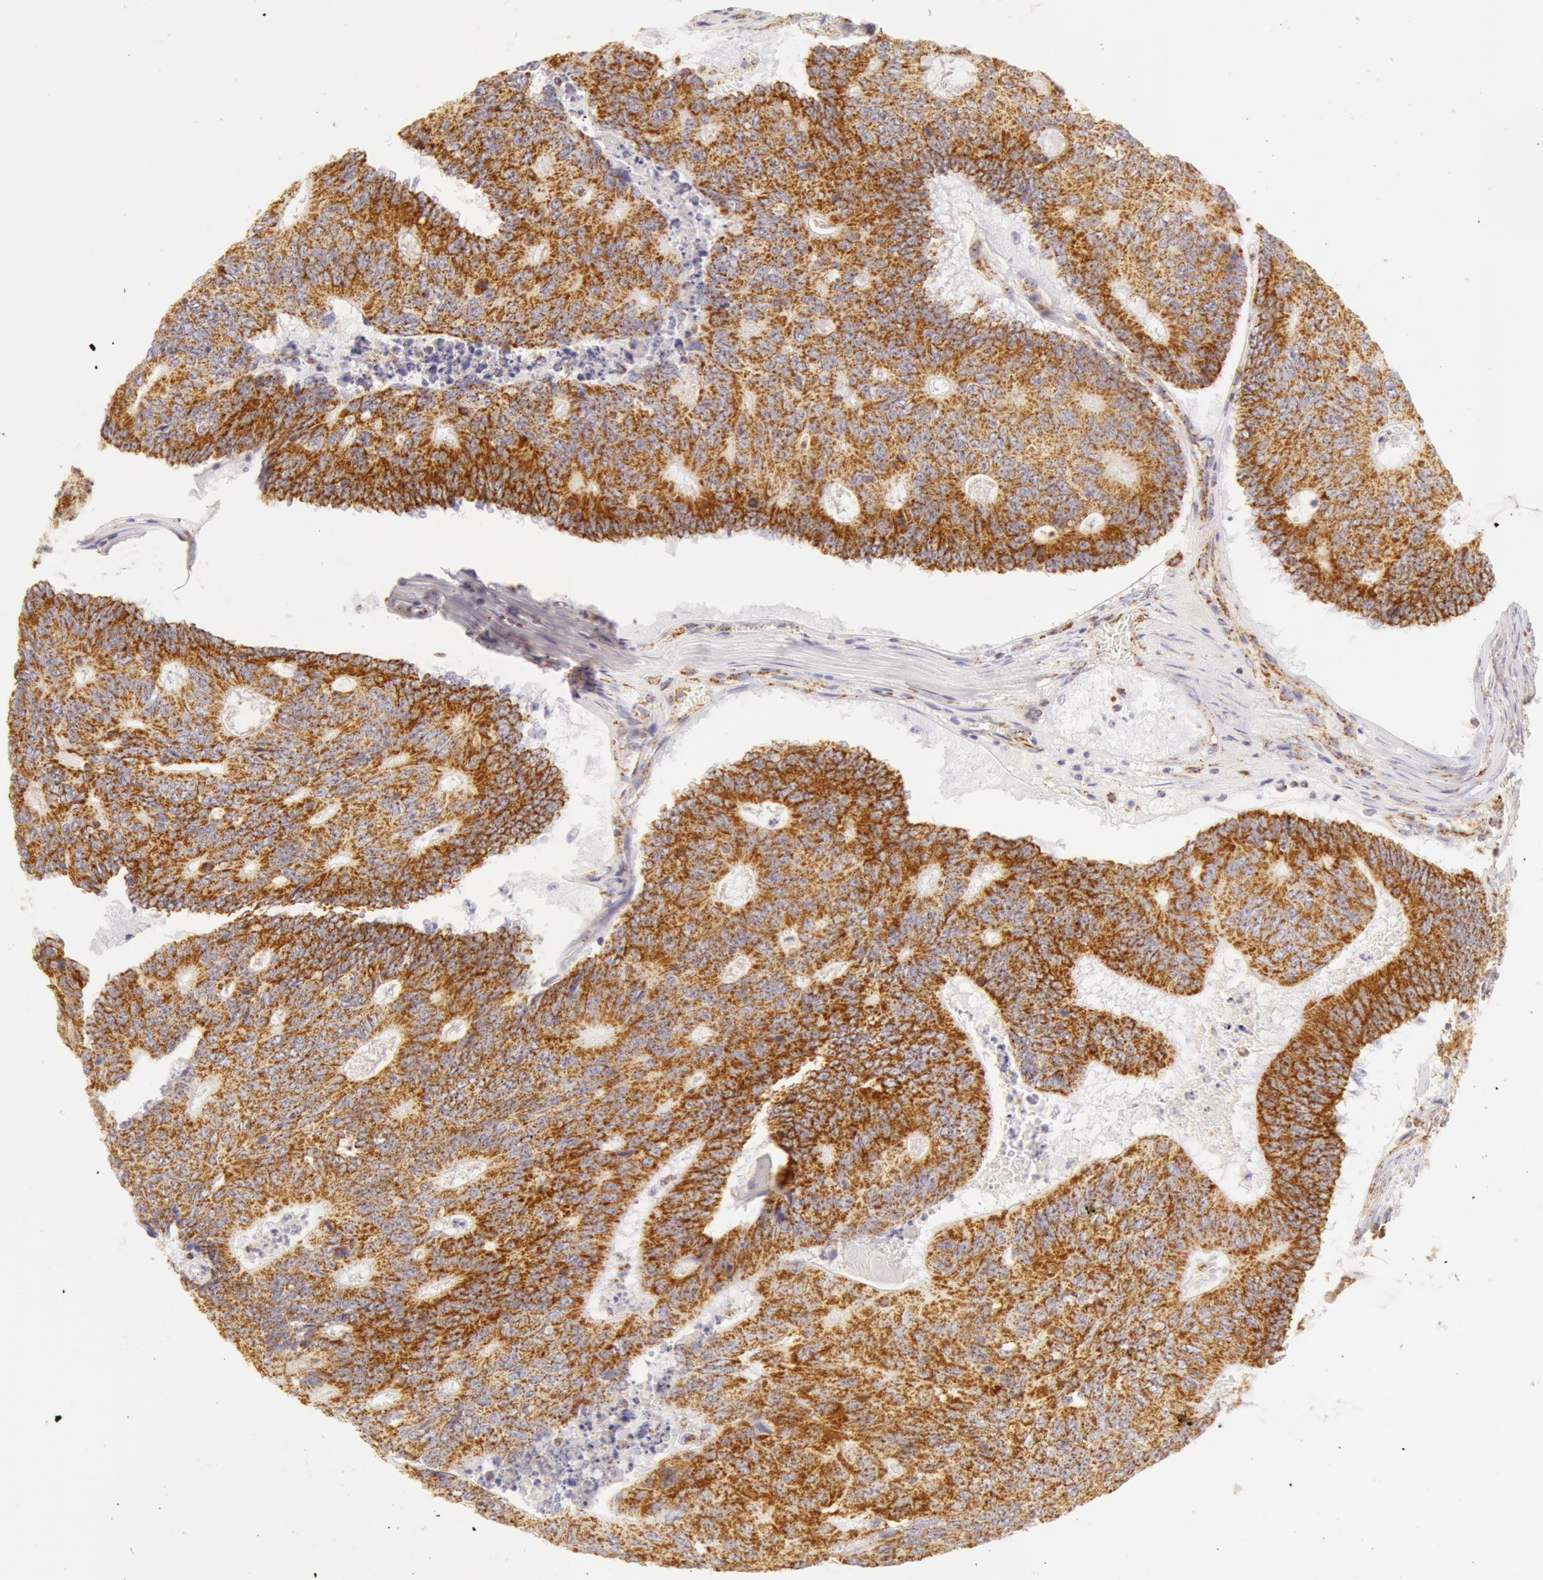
{"staining": {"intensity": "moderate", "quantity": ">75%", "location": "cytoplasmic/membranous"}, "tissue": "colorectal cancer", "cell_type": "Tumor cells", "image_type": "cancer", "snomed": [{"axis": "morphology", "description": "Adenocarcinoma, NOS"}, {"axis": "topography", "description": "Colon"}], "caption": "Immunohistochemistry (IHC) (DAB (3,3'-diaminobenzidine)) staining of colorectal cancer demonstrates moderate cytoplasmic/membranous protein expression in about >75% of tumor cells.", "gene": "ATP5F1B", "patient": {"sex": "male", "age": 65}}